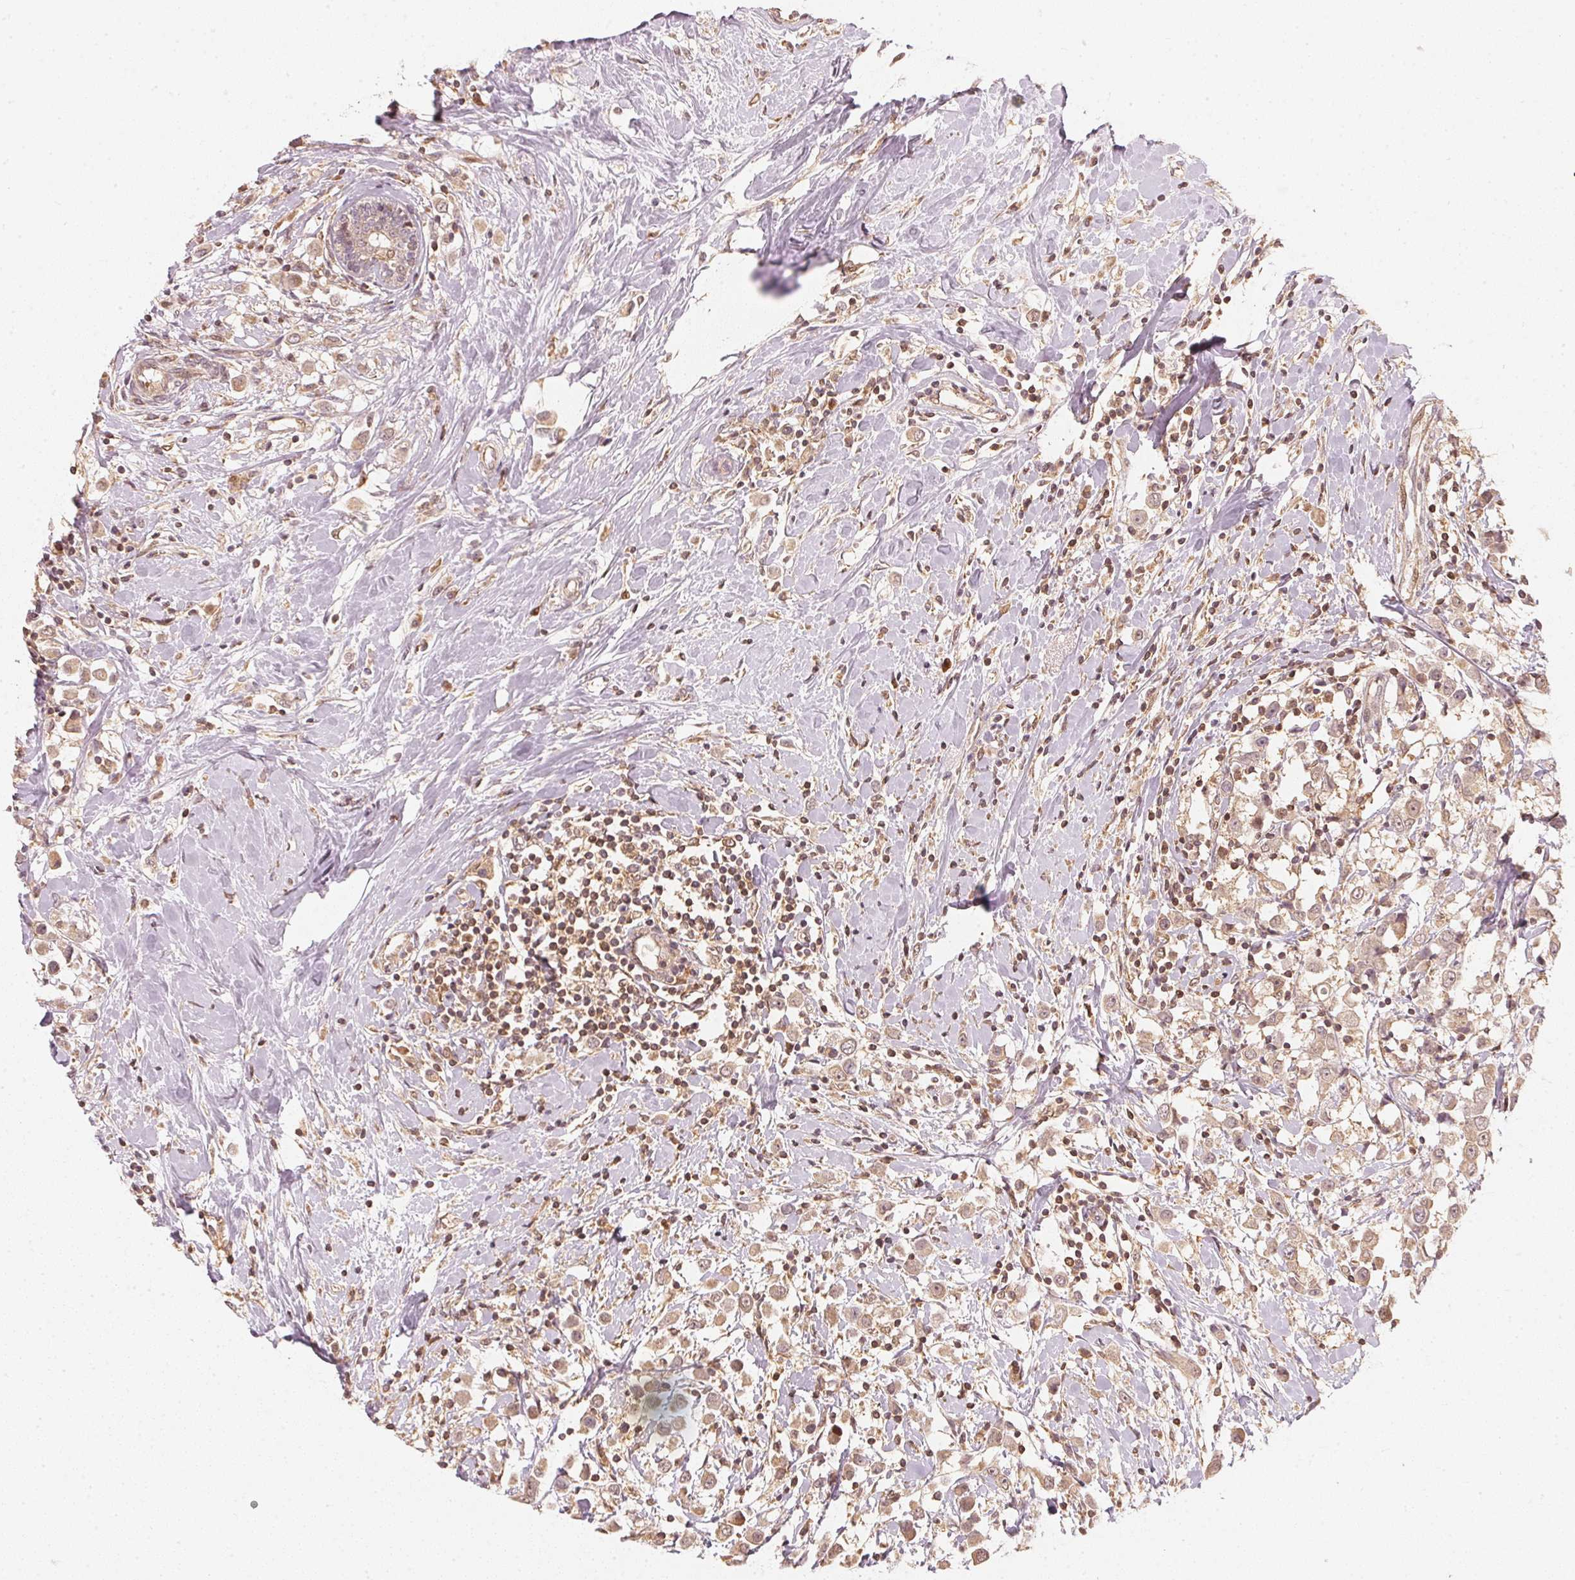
{"staining": {"intensity": "weak", "quantity": ">75%", "location": "cytoplasmic/membranous,nuclear"}, "tissue": "breast cancer", "cell_type": "Tumor cells", "image_type": "cancer", "snomed": [{"axis": "morphology", "description": "Duct carcinoma"}, {"axis": "topography", "description": "Breast"}], "caption": "Infiltrating ductal carcinoma (breast) was stained to show a protein in brown. There is low levels of weak cytoplasmic/membranous and nuclear positivity in about >75% of tumor cells. Ihc stains the protein in brown and the nuclei are stained blue.", "gene": "UBE2L3", "patient": {"sex": "female", "age": 61}}